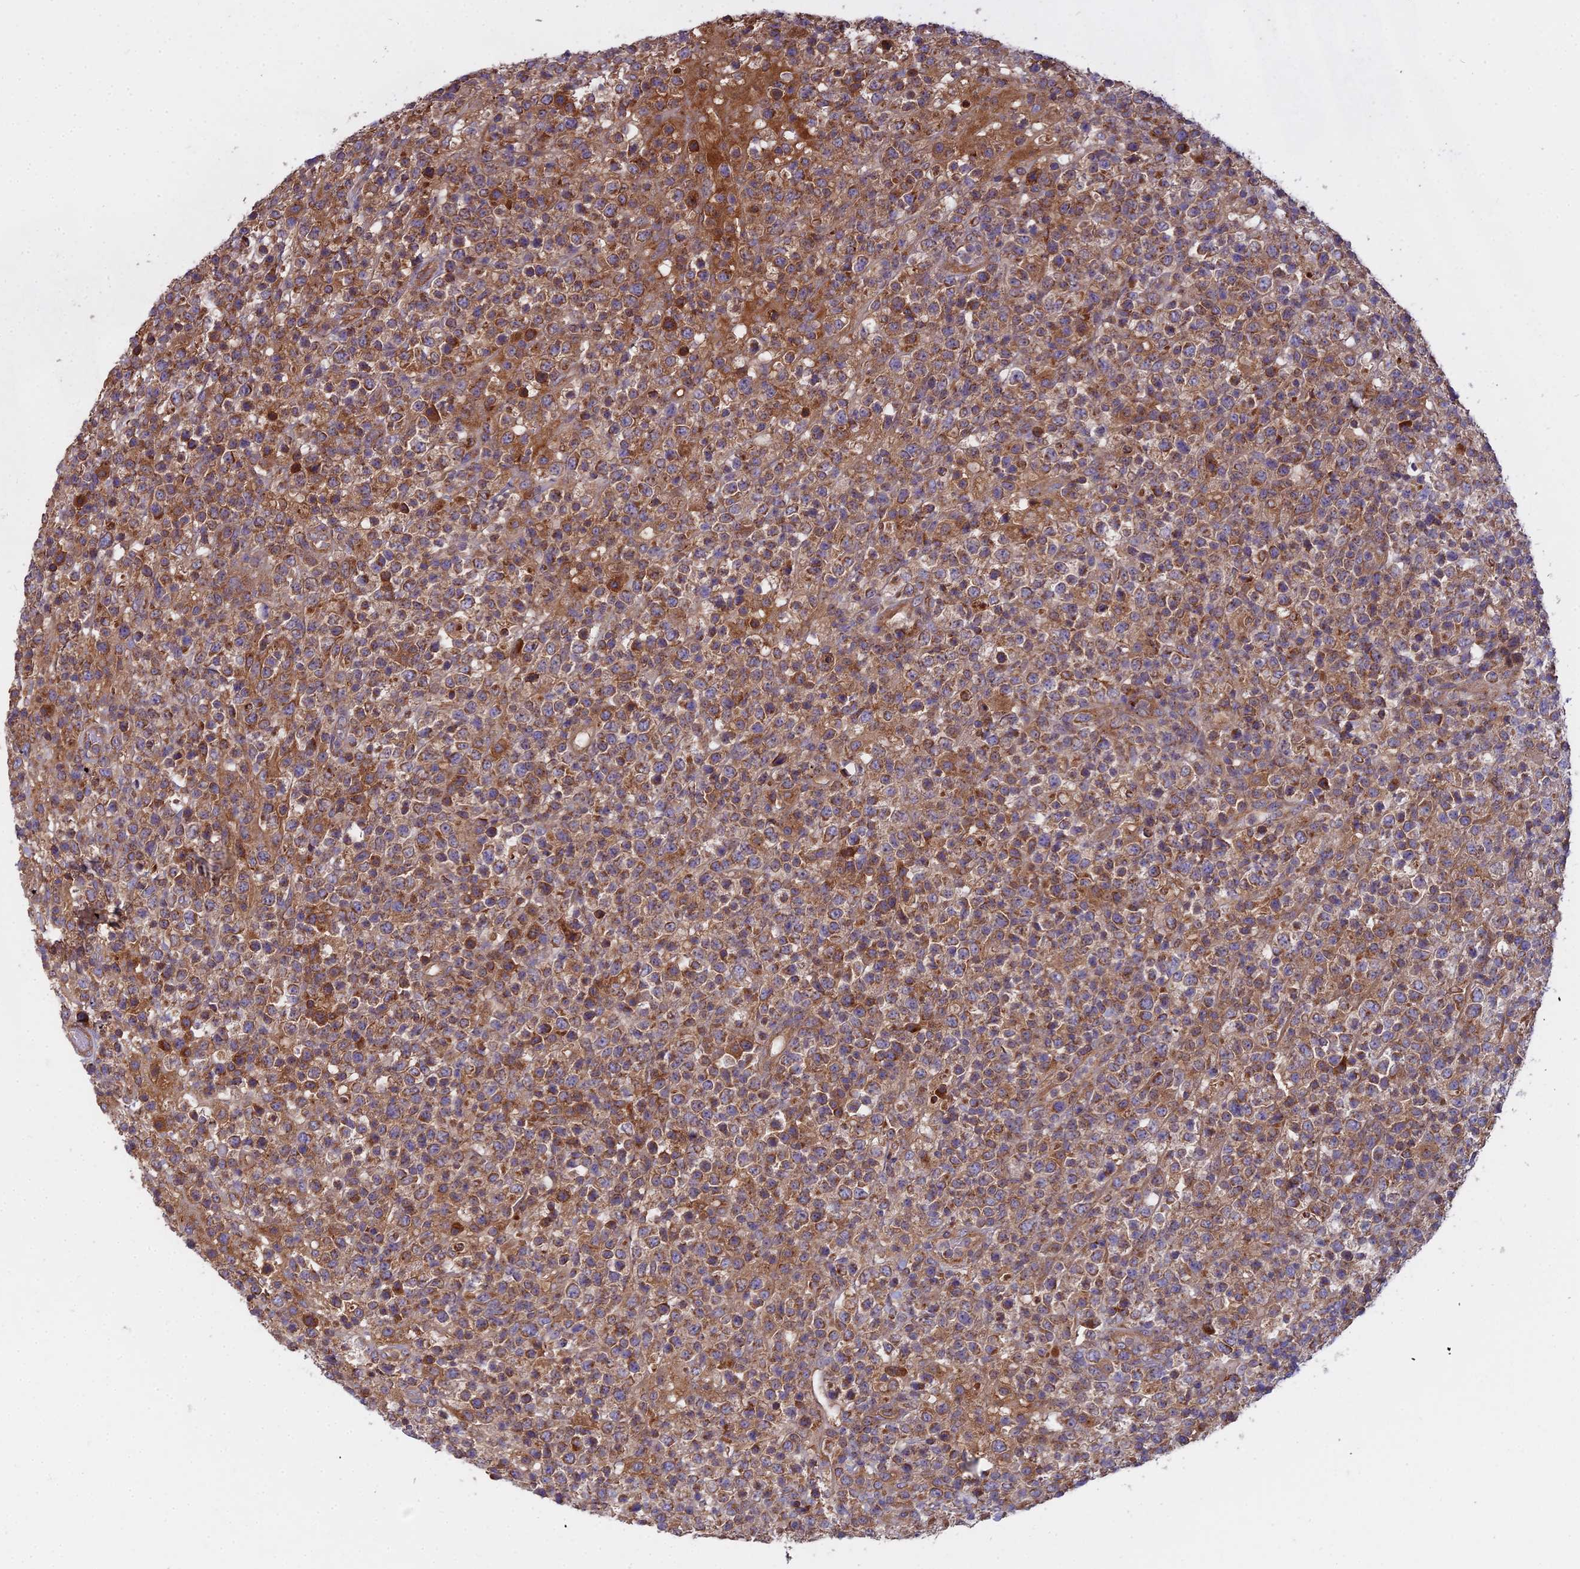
{"staining": {"intensity": "moderate", "quantity": "25%-75%", "location": "cytoplasmic/membranous"}, "tissue": "lymphoma", "cell_type": "Tumor cells", "image_type": "cancer", "snomed": [{"axis": "morphology", "description": "Malignant lymphoma, non-Hodgkin's type, High grade"}, {"axis": "topography", "description": "Colon"}], "caption": "Immunohistochemistry histopathology image of neoplastic tissue: lymphoma stained using immunohistochemistry (IHC) demonstrates medium levels of moderate protein expression localized specifically in the cytoplasmic/membranous of tumor cells, appearing as a cytoplasmic/membranous brown color.", "gene": "CCDC167", "patient": {"sex": "female", "age": 53}}